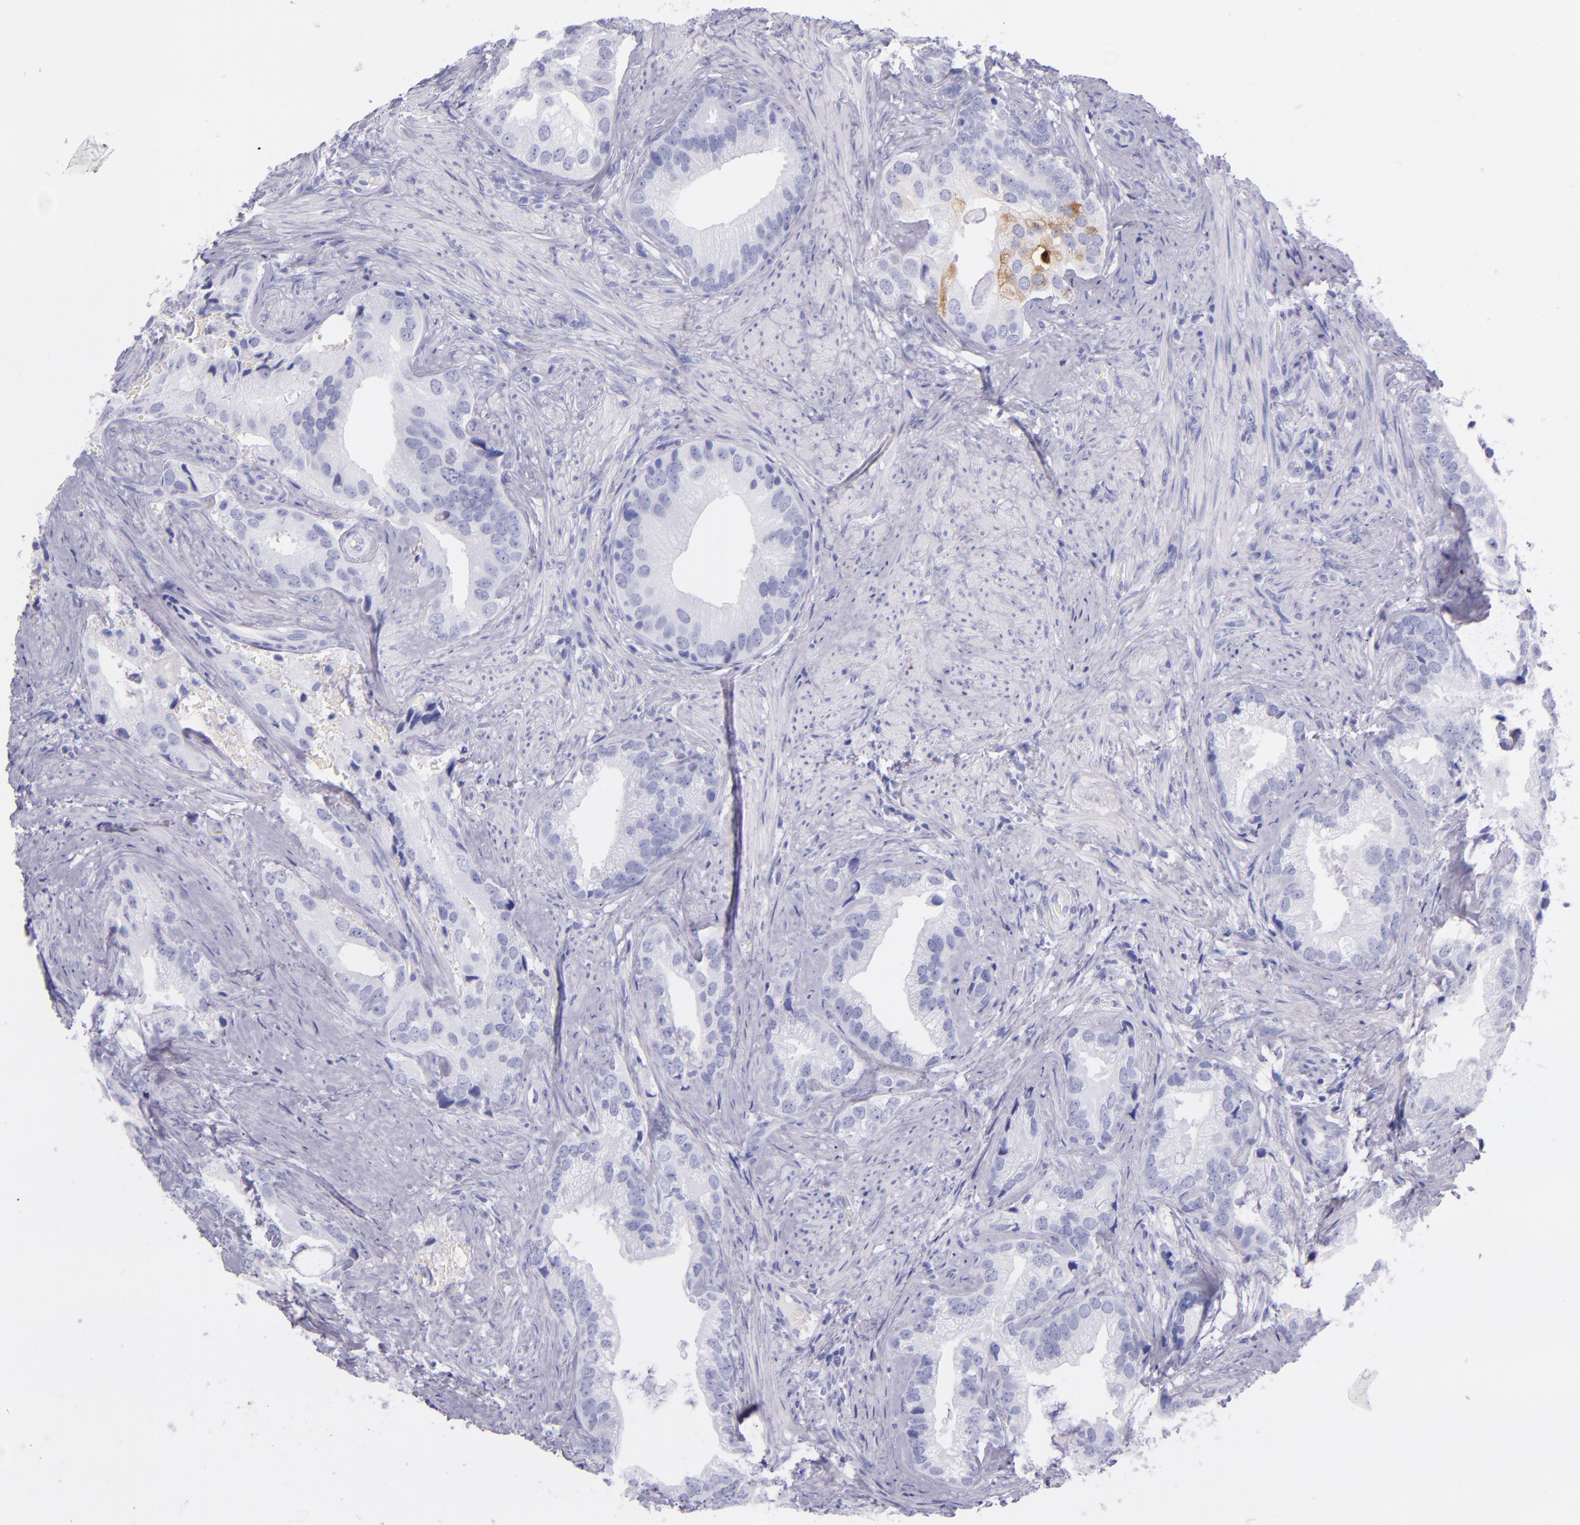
{"staining": {"intensity": "negative", "quantity": "none", "location": "none"}, "tissue": "prostate cancer", "cell_type": "Tumor cells", "image_type": "cancer", "snomed": [{"axis": "morphology", "description": "Adenocarcinoma, Low grade"}, {"axis": "topography", "description": "Prostate"}], "caption": "Tumor cells show no significant expression in prostate cancer.", "gene": "SFTPA2", "patient": {"sex": "male", "age": 71}}